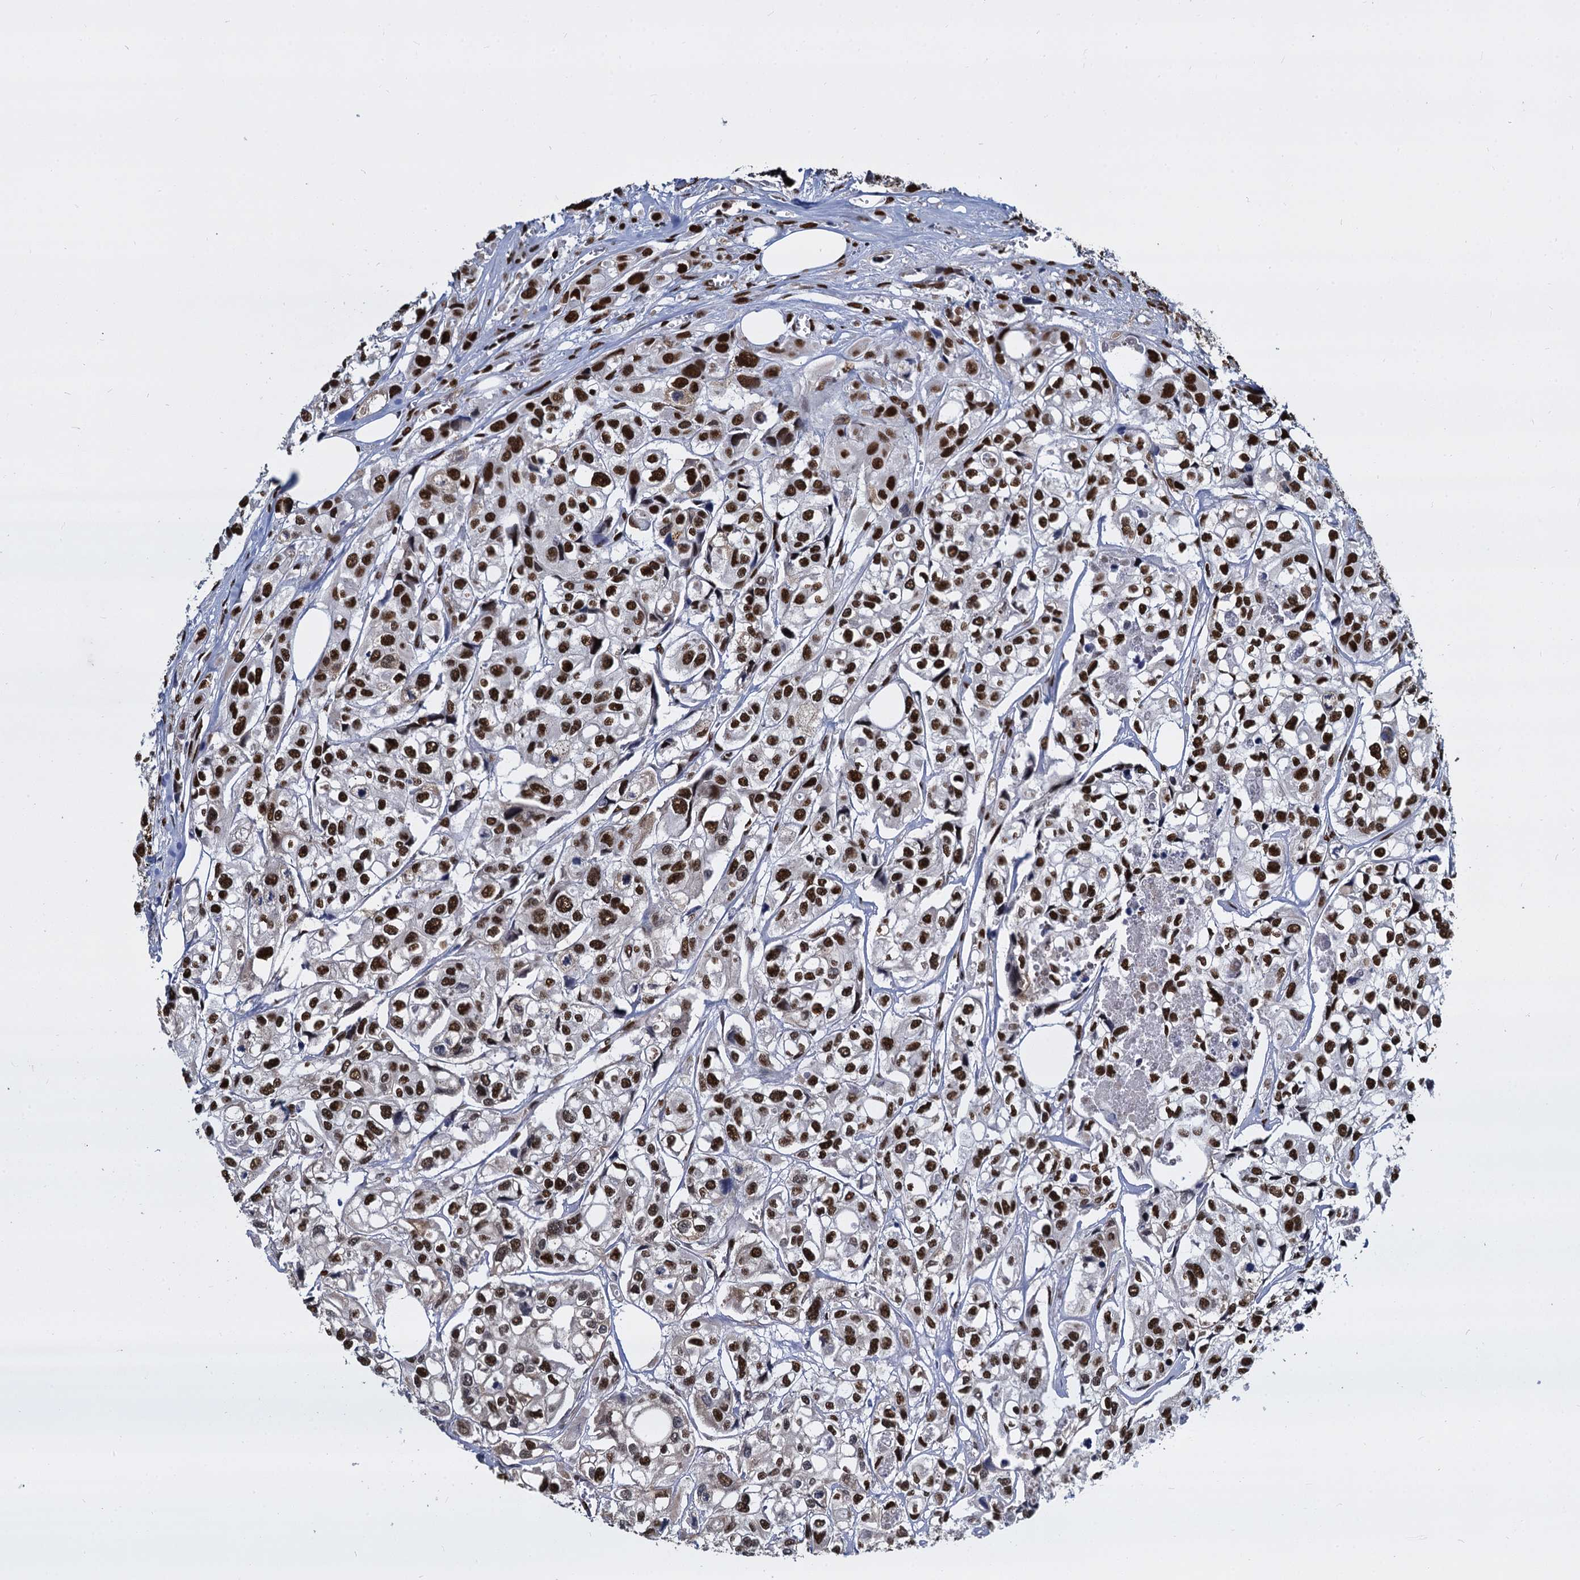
{"staining": {"intensity": "strong", "quantity": ">75%", "location": "nuclear"}, "tissue": "urothelial cancer", "cell_type": "Tumor cells", "image_type": "cancer", "snomed": [{"axis": "morphology", "description": "Urothelial carcinoma, High grade"}, {"axis": "topography", "description": "Urinary bladder"}], "caption": "This is an image of immunohistochemistry staining of urothelial cancer, which shows strong positivity in the nuclear of tumor cells.", "gene": "DCPS", "patient": {"sex": "male", "age": 67}}